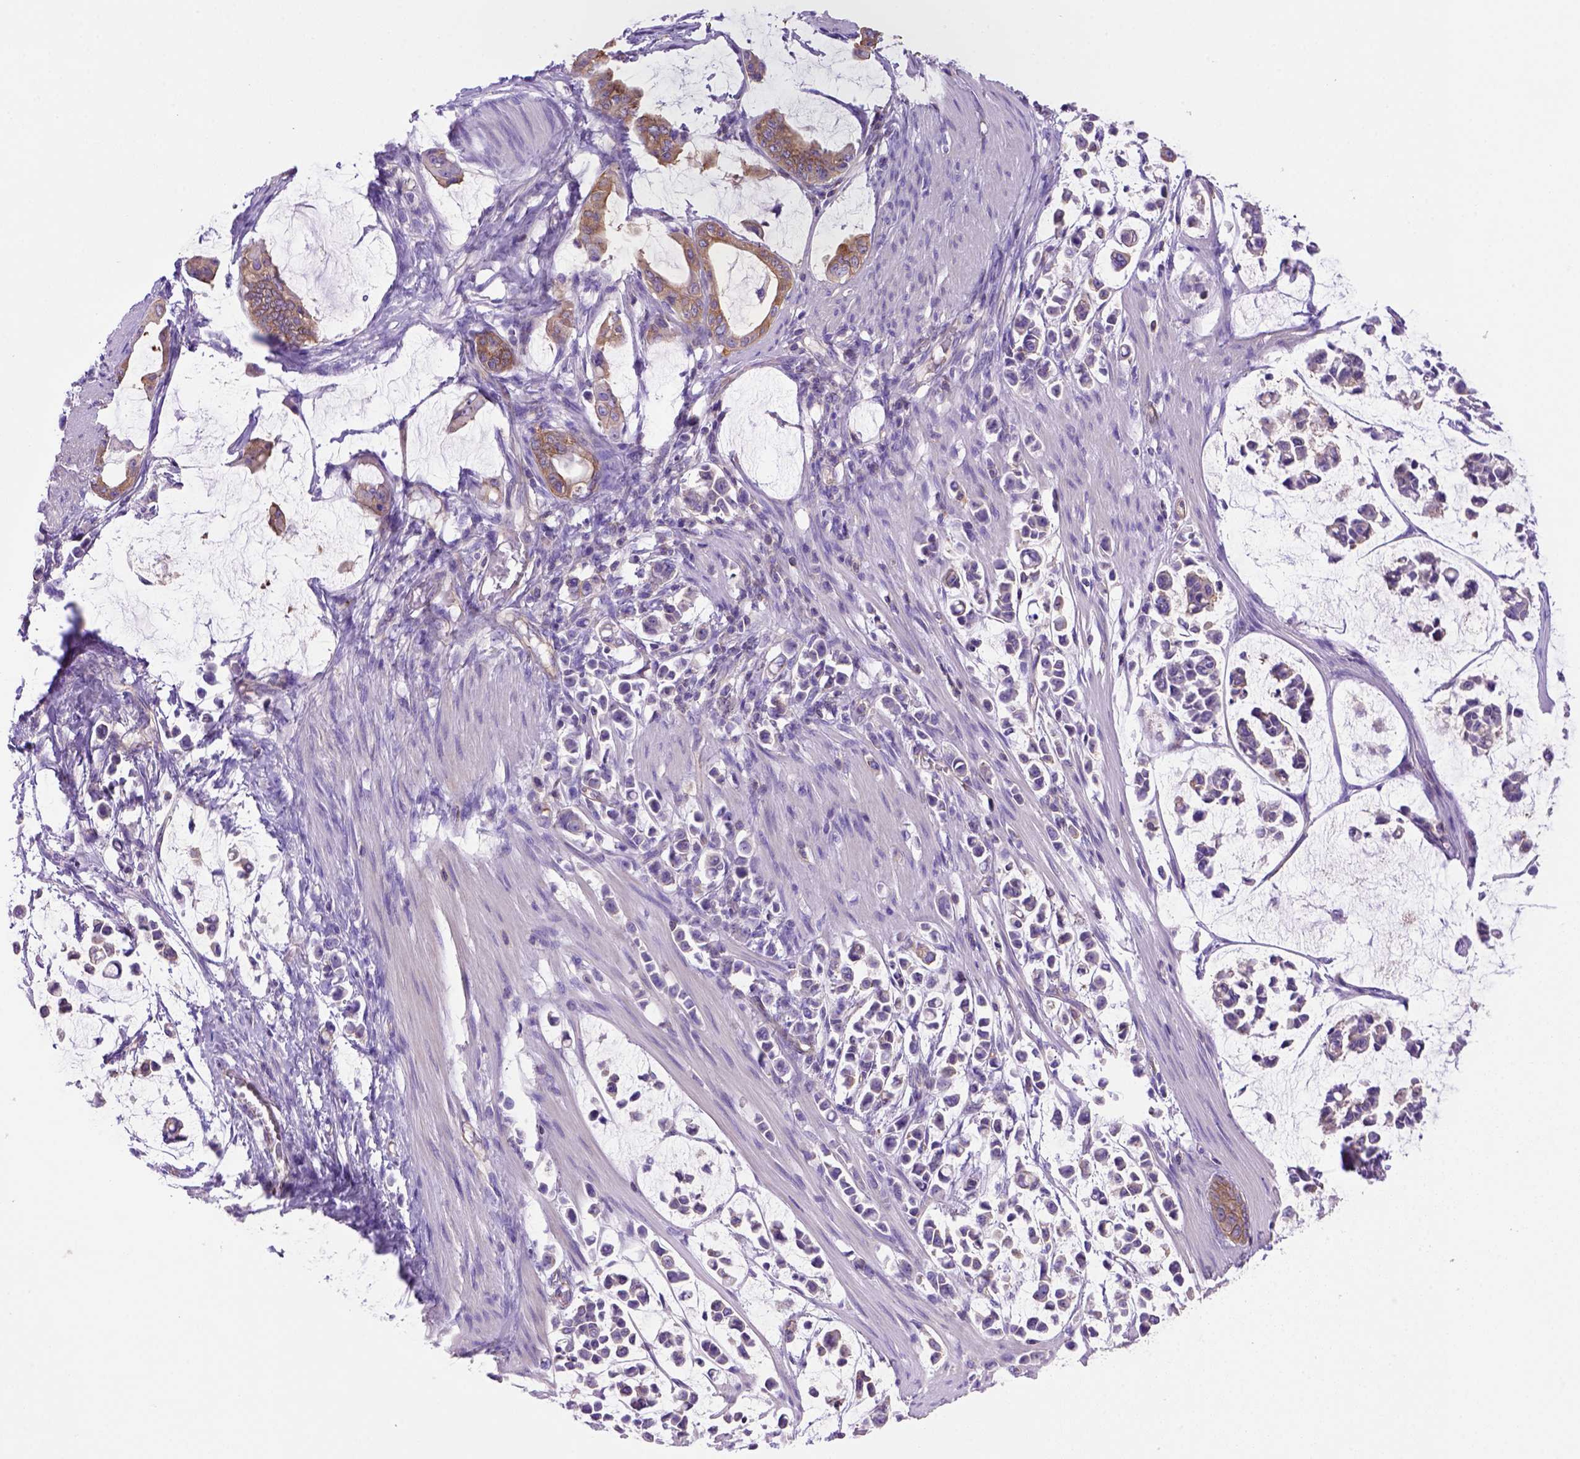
{"staining": {"intensity": "moderate", "quantity": "<25%", "location": "cytoplasmic/membranous"}, "tissue": "stomach cancer", "cell_type": "Tumor cells", "image_type": "cancer", "snomed": [{"axis": "morphology", "description": "Adenocarcinoma, NOS"}, {"axis": "topography", "description": "Stomach"}], "caption": "Protein expression analysis of human stomach cancer reveals moderate cytoplasmic/membranous staining in approximately <25% of tumor cells.", "gene": "PEX12", "patient": {"sex": "male", "age": 82}}